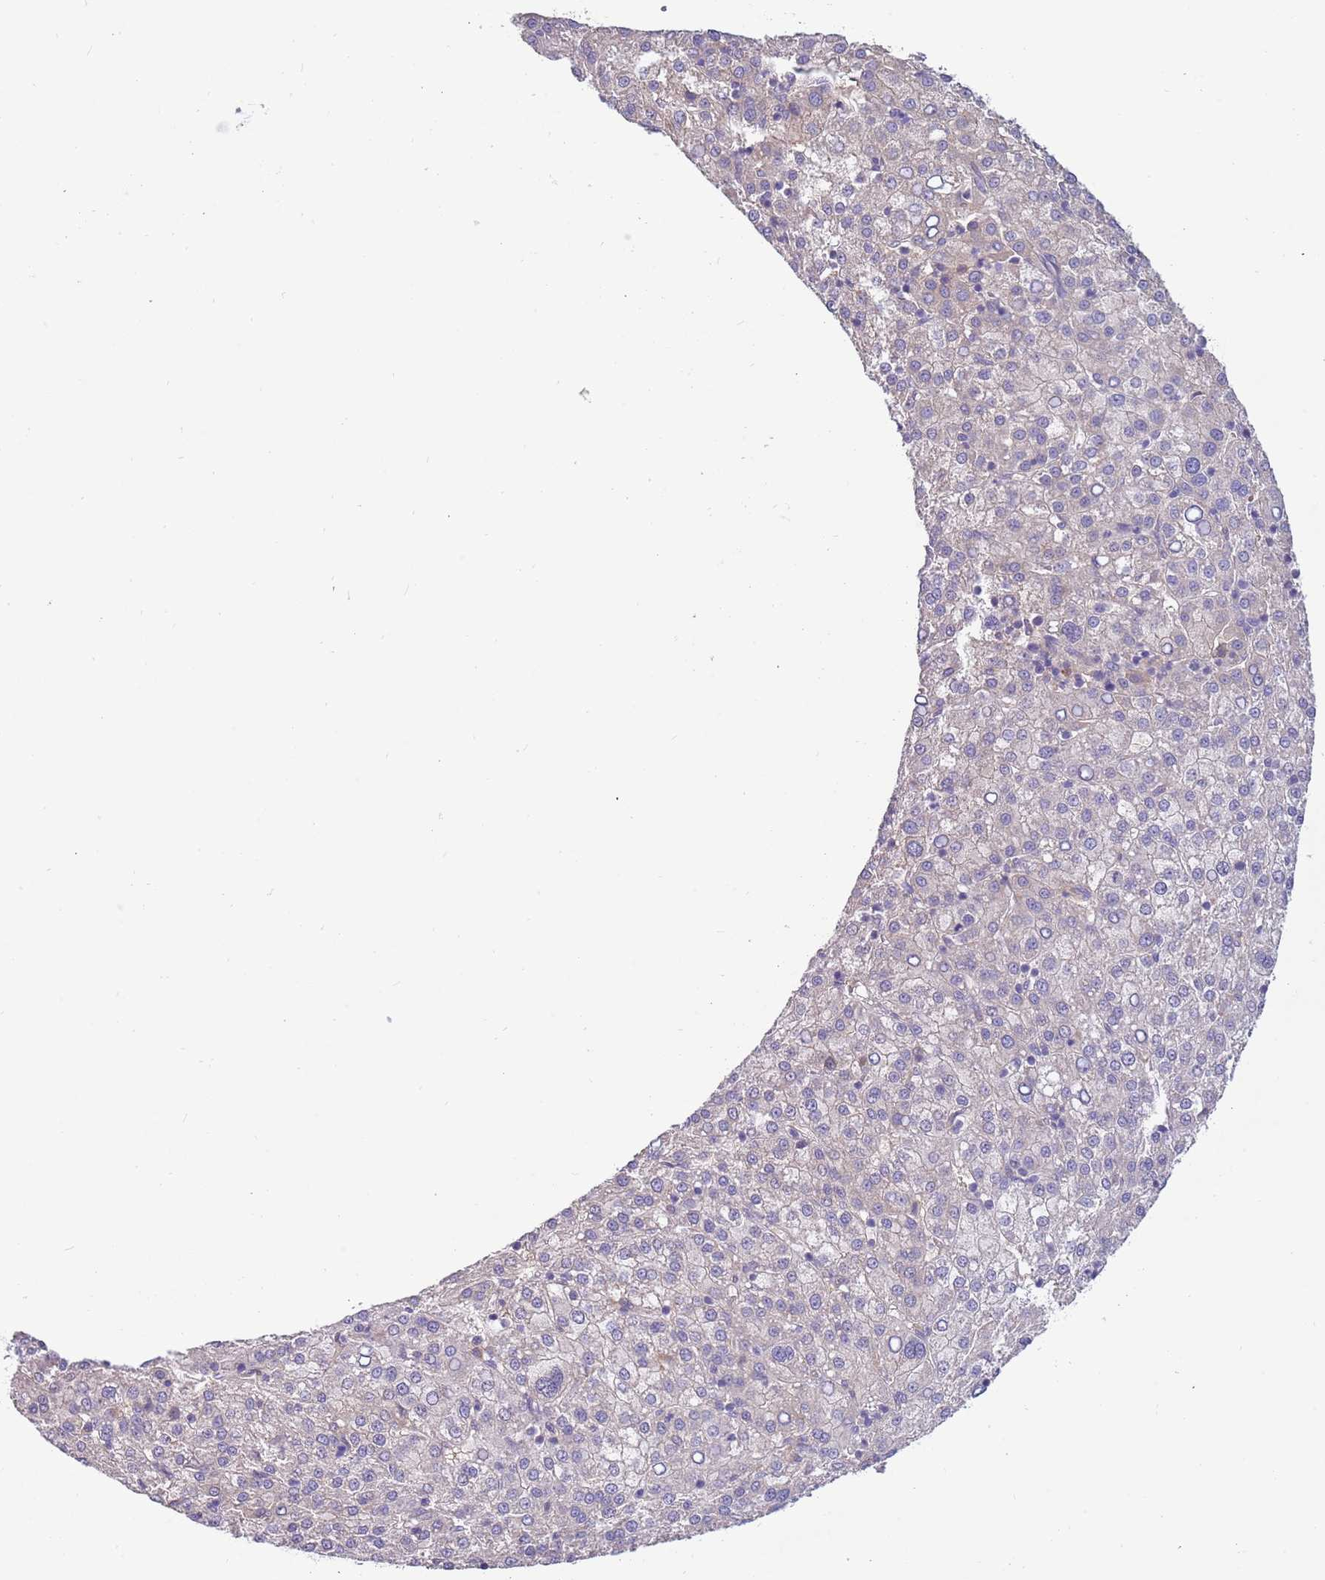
{"staining": {"intensity": "negative", "quantity": "none", "location": "none"}, "tissue": "liver cancer", "cell_type": "Tumor cells", "image_type": "cancer", "snomed": [{"axis": "morphology", "description": "Carcinoma, Hepatocellular, NOS"}, {"axis": "topography", "description": "Liver"}], "caption": "An image of human liver cancer is negative for staining in tumor cells. The staining was performed using DAB to visualize the protein expression in brown, while the nuclei were stained in blue with hematoxylin (Magnification: 20x).", "gene": "CABYR", "patient": {"sex": "female", "age": 58}}